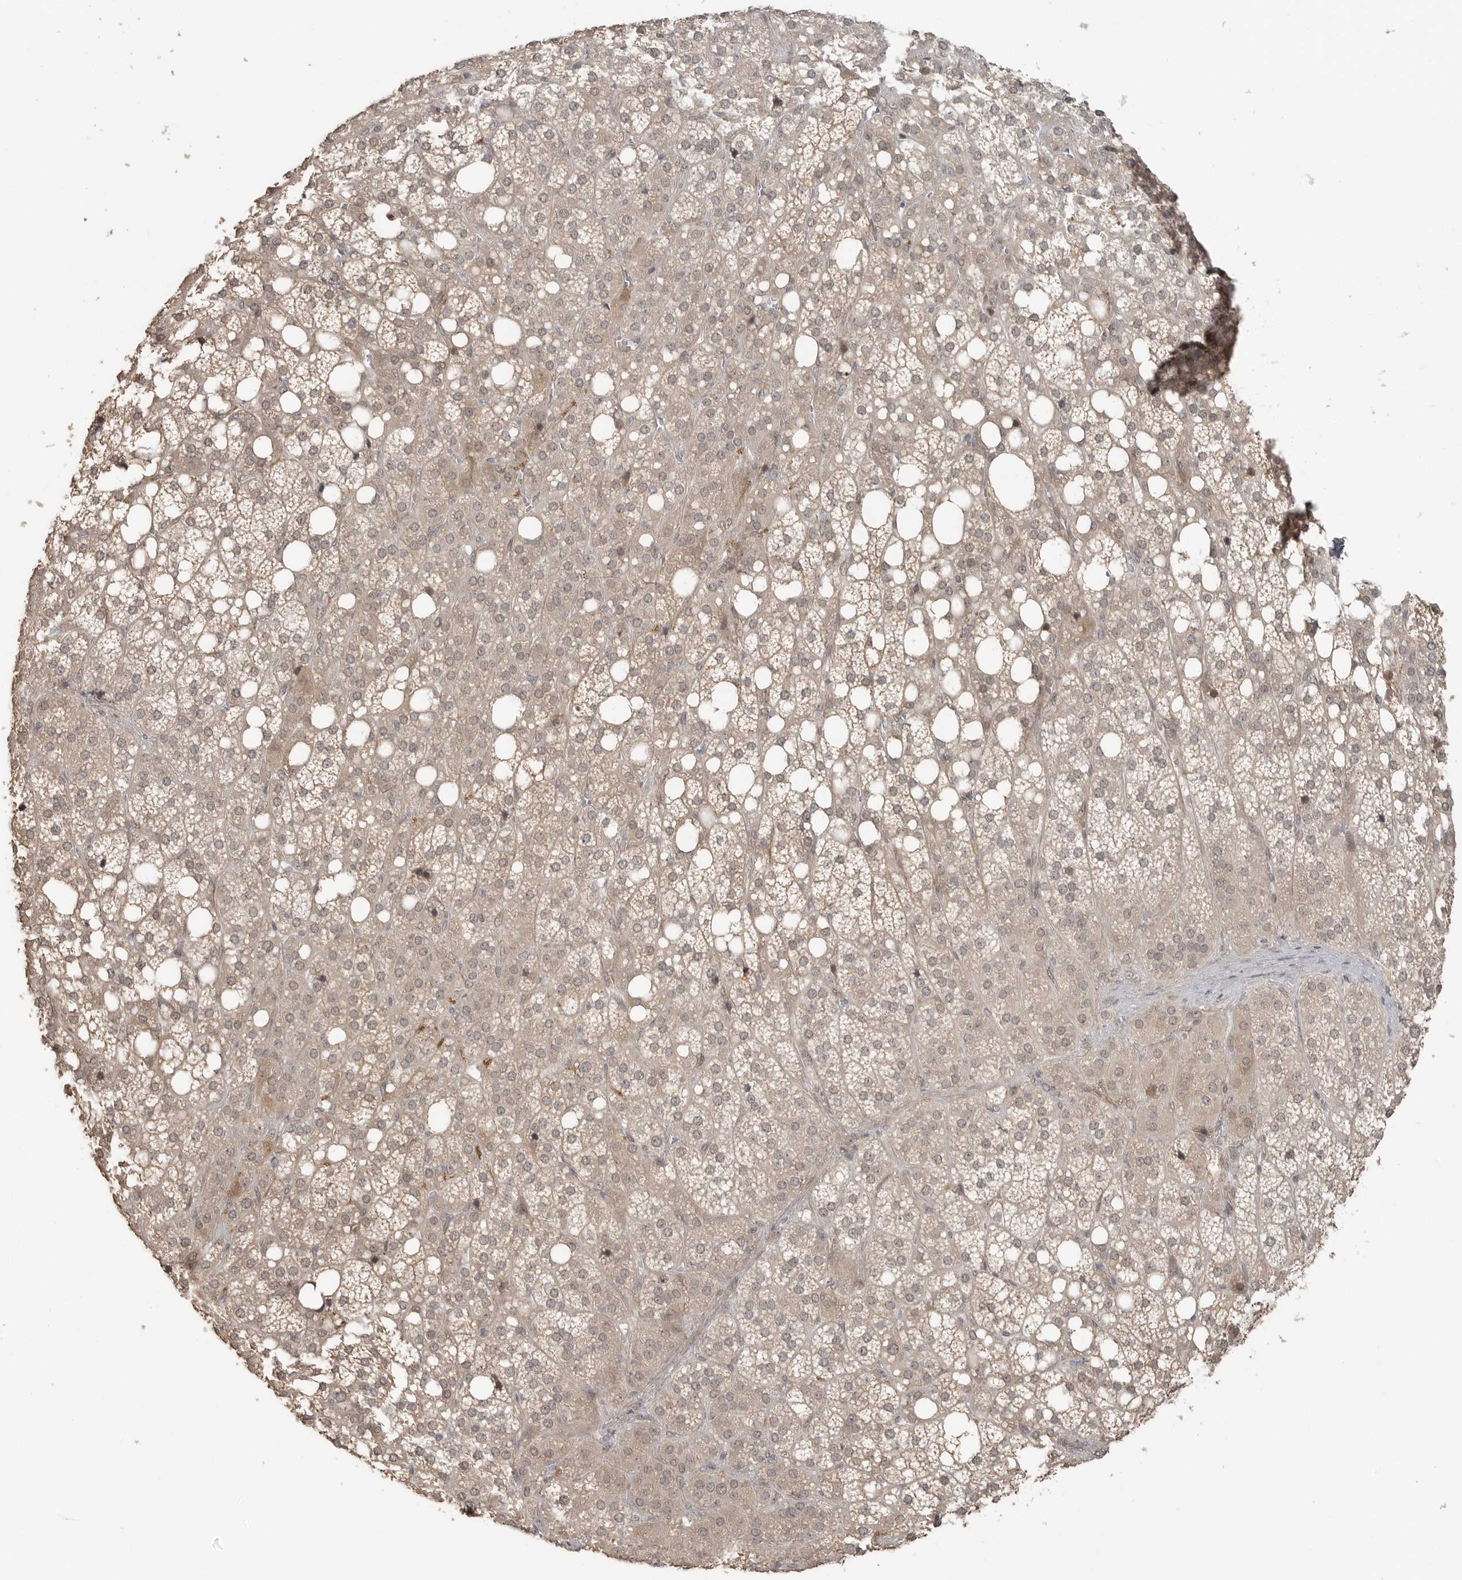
{"staining": {"intensity": "moderate", "quantity": "25%-75%", "location": "cytoplasmic/membranous"}, "tissue": "adrenal gland", "cell_type": "Glandular cells", "image_type": "normal", "snomed": [{"axis": "morphology", "description": "Normal tissue, NOS"}, {"axis": "topography", "description": "Adrenal gland"}], "caption": "IHC photomicrograph of unremarkable adrenal gland: adrenal gland stained using immunohistochemistry (IHC) demonstrates medium levels of moderate protein expression localized specifically in the cytoplasmic/membranous of glandular cells, appearing as a cytoplasmic/membranous brown color.", "gene": "SMG8", "patient": {"sex": "female", "age": 59}}